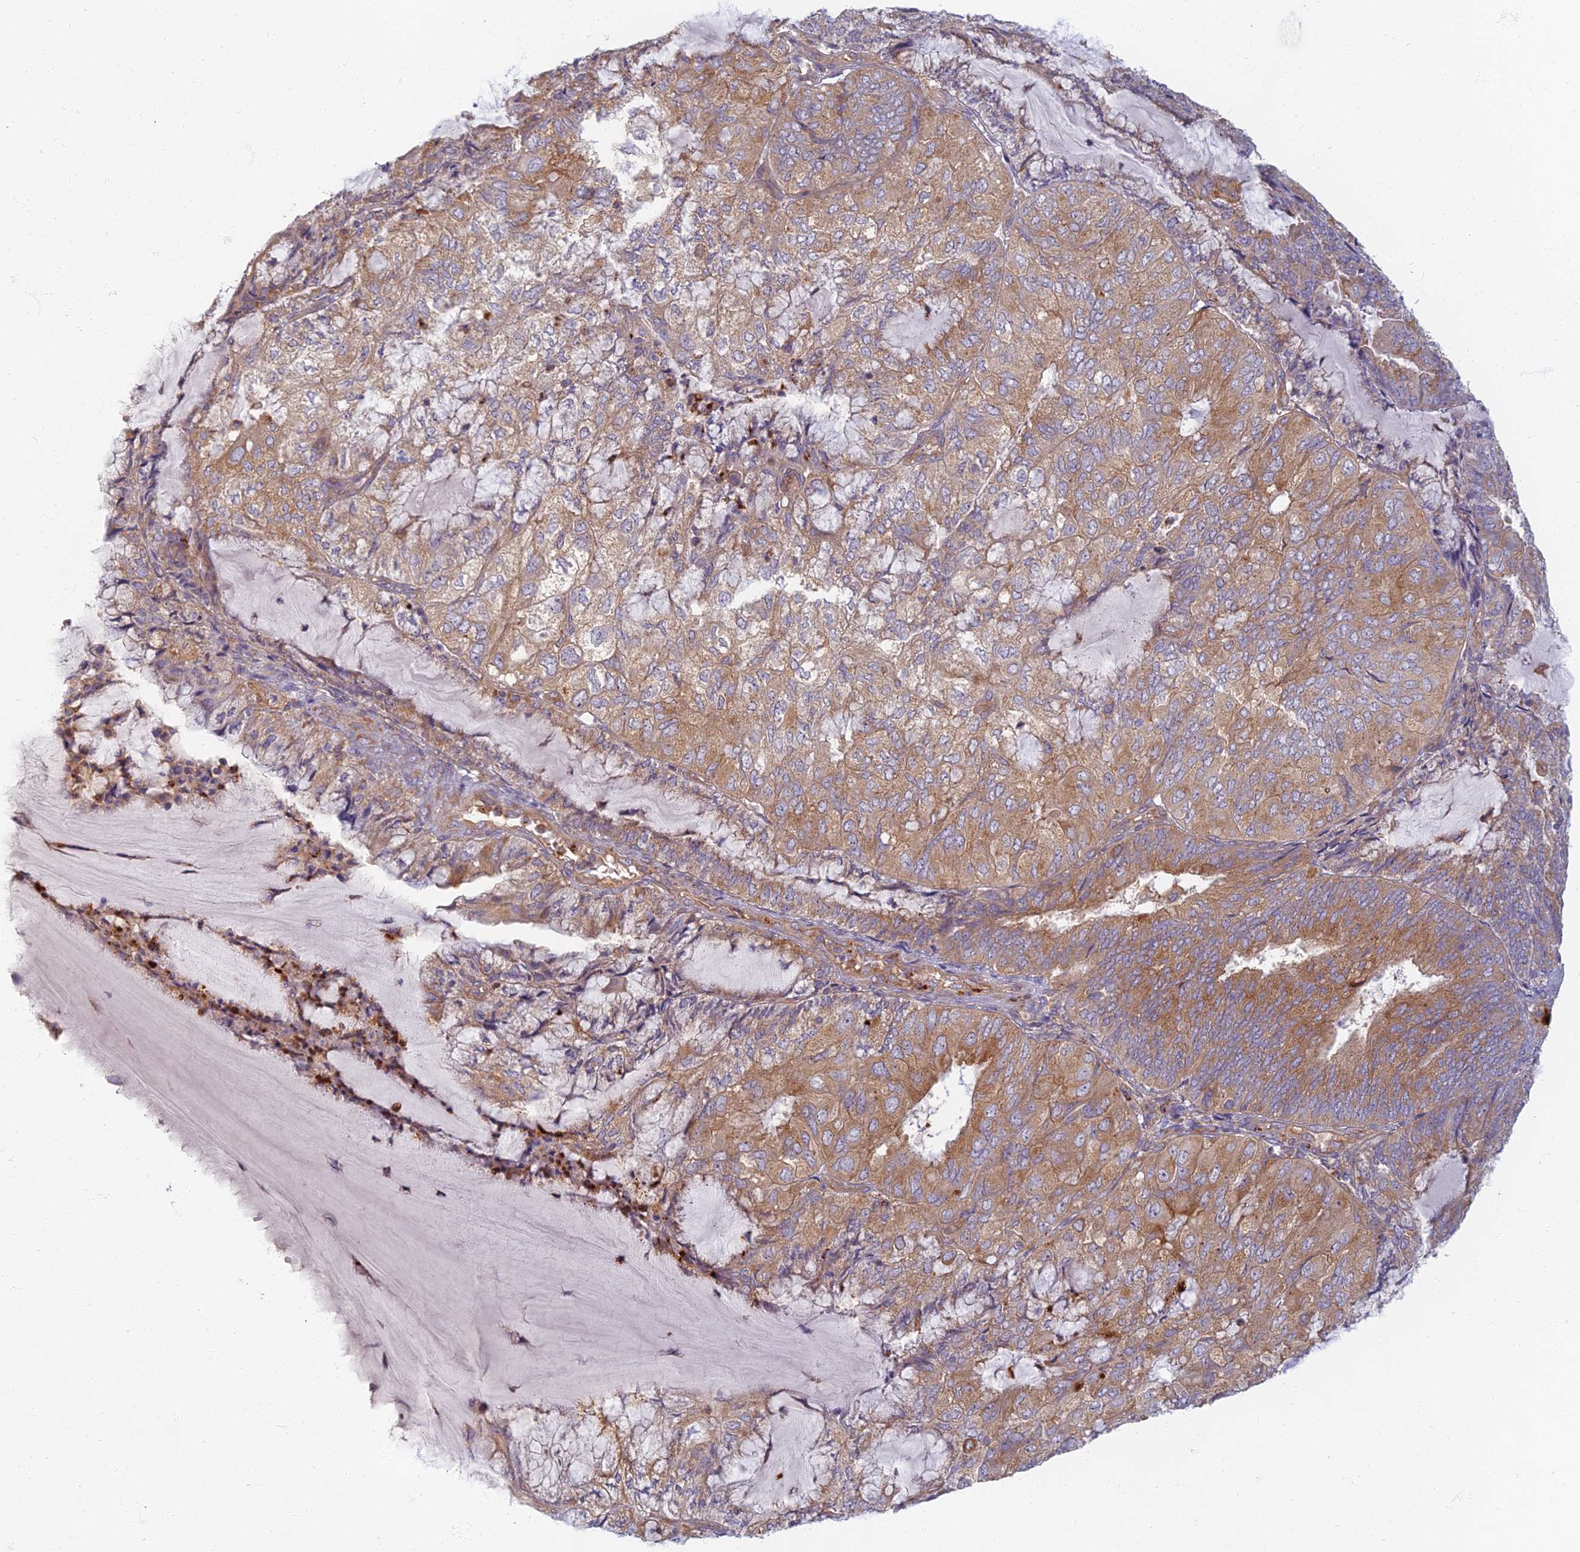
{"staining": {"intensity": "moderate", "quantity": ">75%", "location": "cytoplasmic/membranous"}, "tissue": "endometrial cancer", "cell_type": "Tumor cells", "image_type": "cancer", "snomed": [{"axis": "morphology", "description": "Adenocarcinoma, NOS"}, {"axis": "topography", "description": "Endometrium"}], "caption": "This histopathology image demonstrates endometrial cancer (adenocarcinoma) stained with immunohistochemistry (IHC) to label a protein in brown. The cytoplasmic/membranous of tumor cells show moderate positivity for the protein. Nuclei are counter-stained blue.", "gene": "PROX2", "patient": {"sex": "female", "age": 81}}